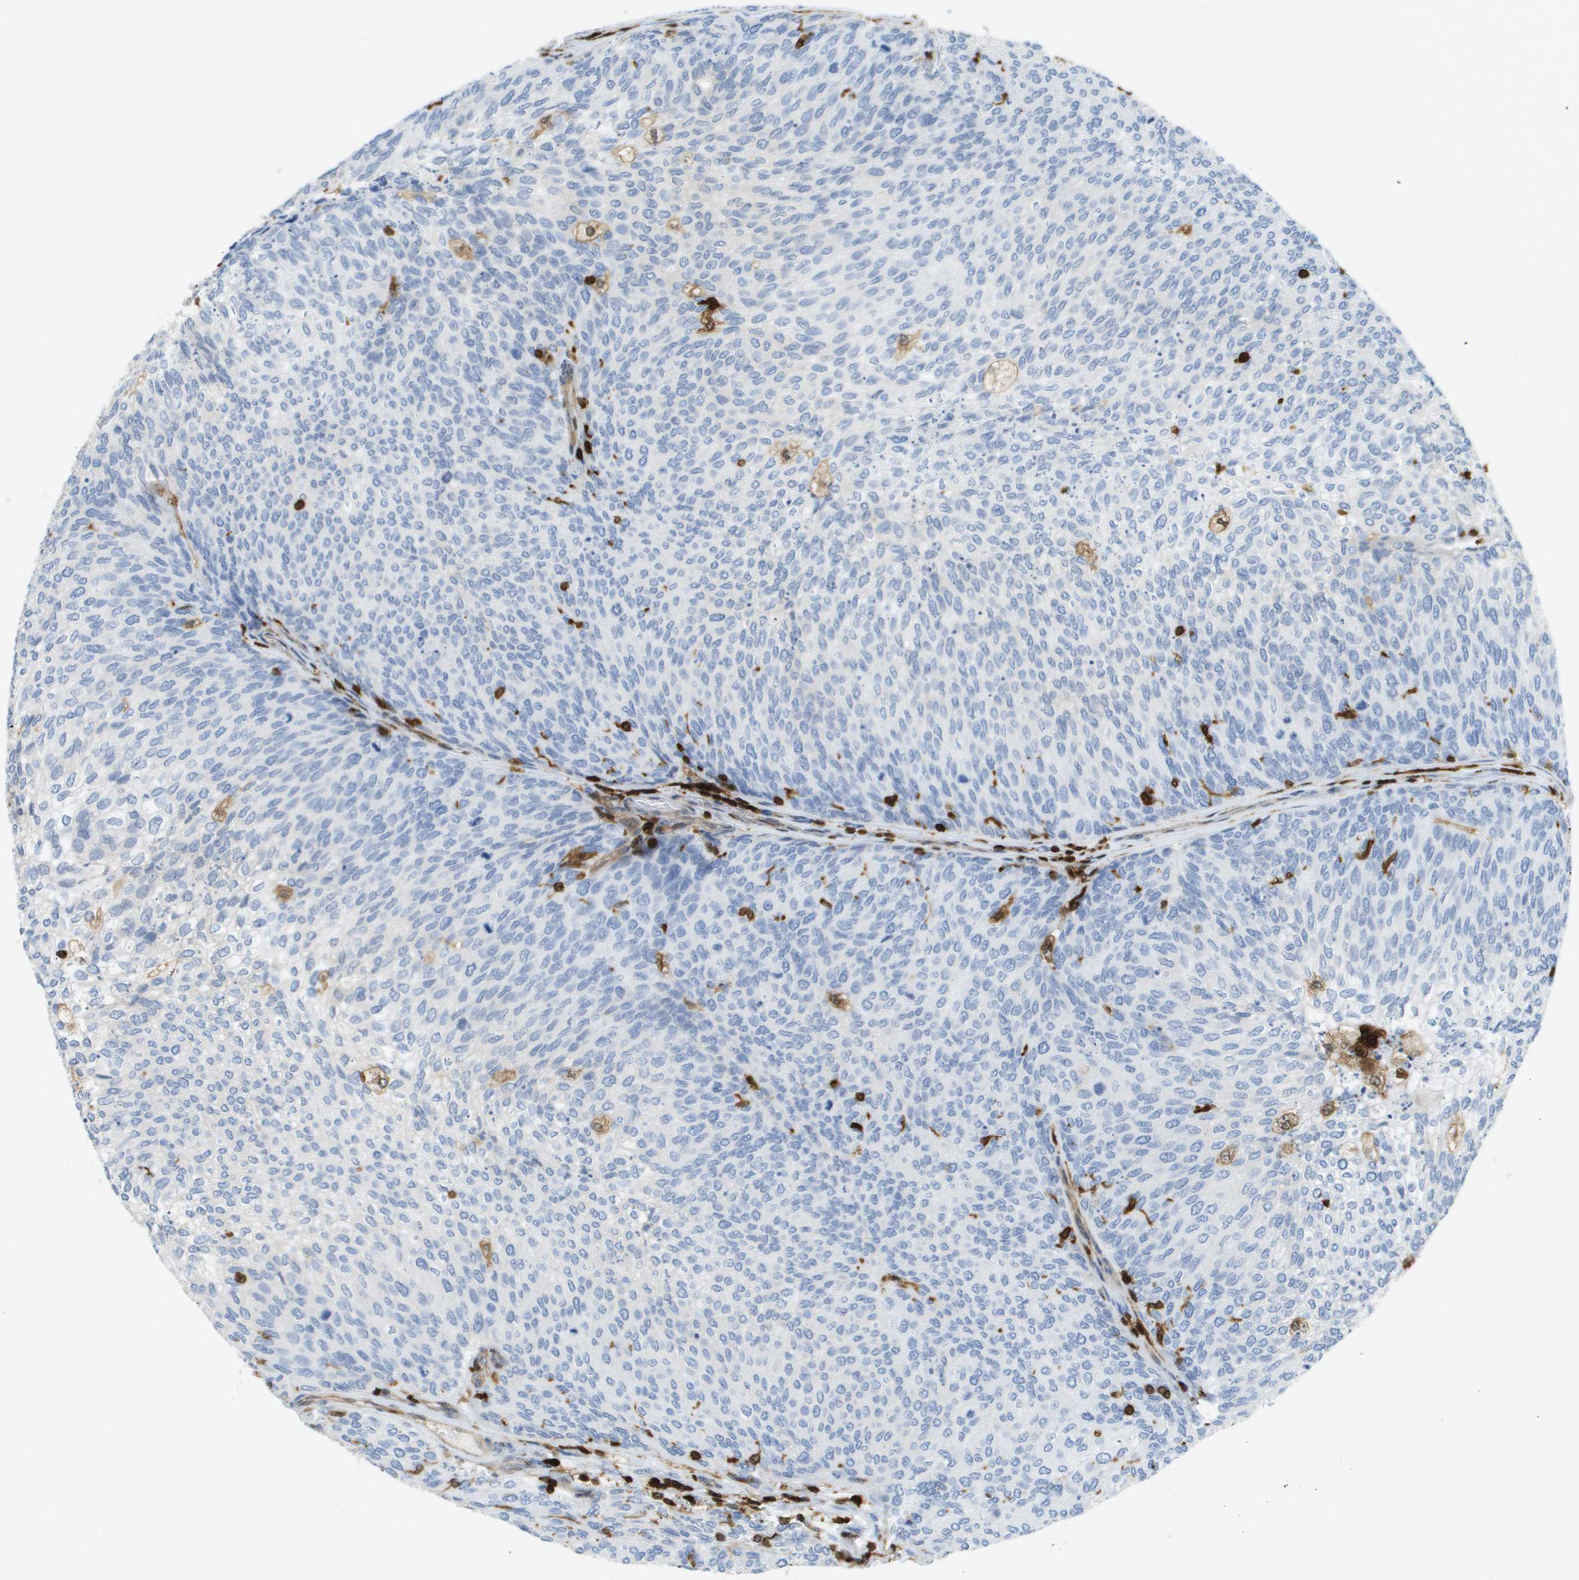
{"staining": {"intensity": "negative", "quantity": "none", "location": "none"}, "tissue": "urothelial cancer", "cell_type": "Tumor cells", "image_type": "cancer", "snomed": [{"axis": "morphology", "description": "Urothelial carcinoma, Low grade"}, {"axis": "topography", "description": "Urinary bladder"}], "caption": "Tumor cells show no significant protein expression in urothelial carcinoma (low-grade).", "gene": "DOCK5", "patient": {"sex": "female", "age": 79}}